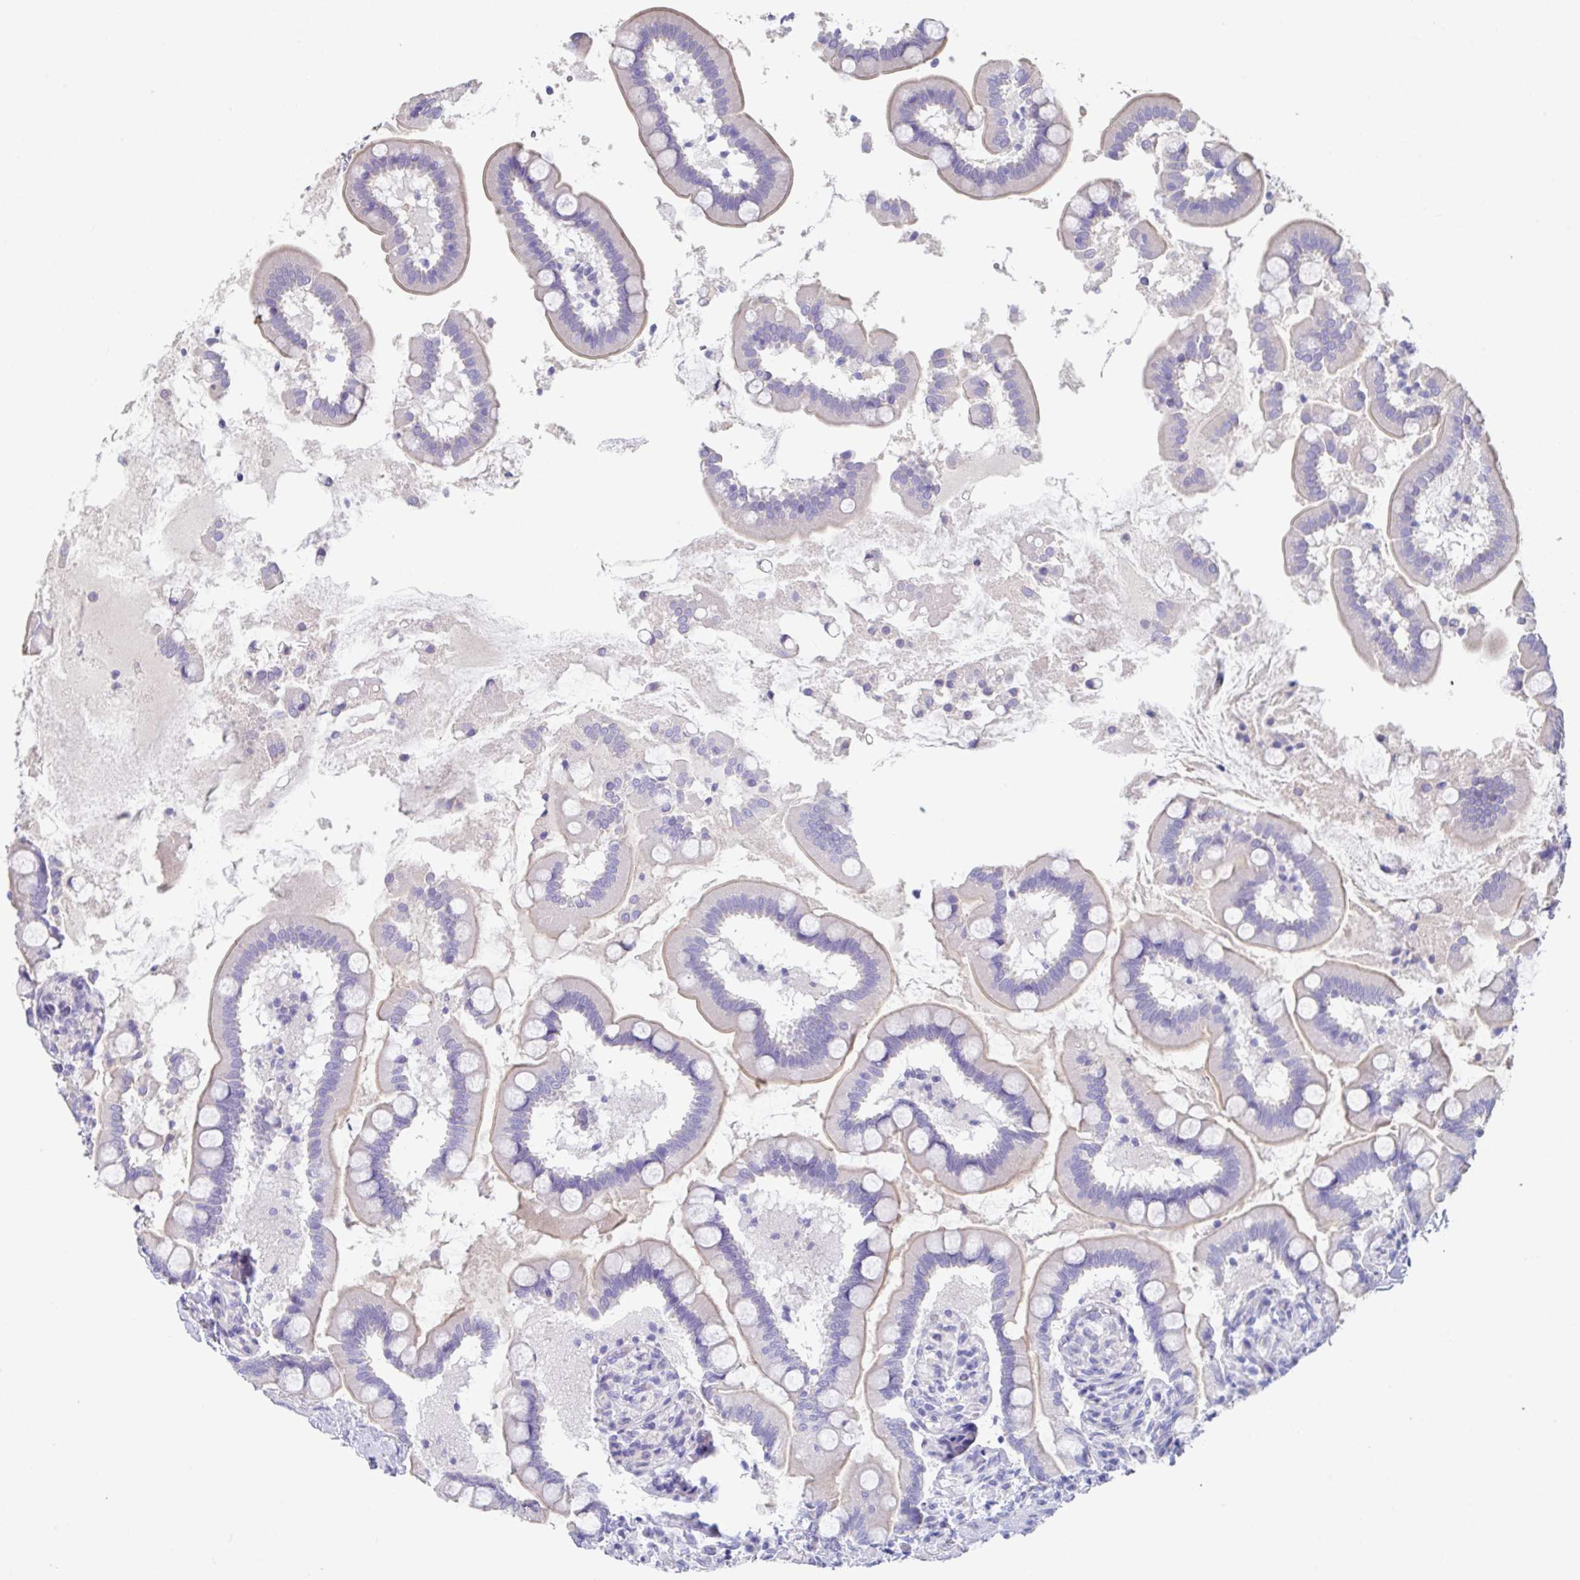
{"staining": {"intensity": "weak", "quantity": "<25%", "location": "cytoplasmic/membranous"}, "tissue": "small intestine", "cell_type": "Glandular cells", "image_type": "normal", "snomed": [{"axis": "morphology", "description": "Normal tissue, NOS"}, {"axis": "topography", "description": "Small intestine"}], "caption": "This is a histopathology image of immunohistochemistry (IHC) staining of benign small intestine, which shows no positivity in glandular cells. (DAB IHC, high magnification).", "gene": "SLC44A4", "patient": {"sex": "female", "age": 64}}